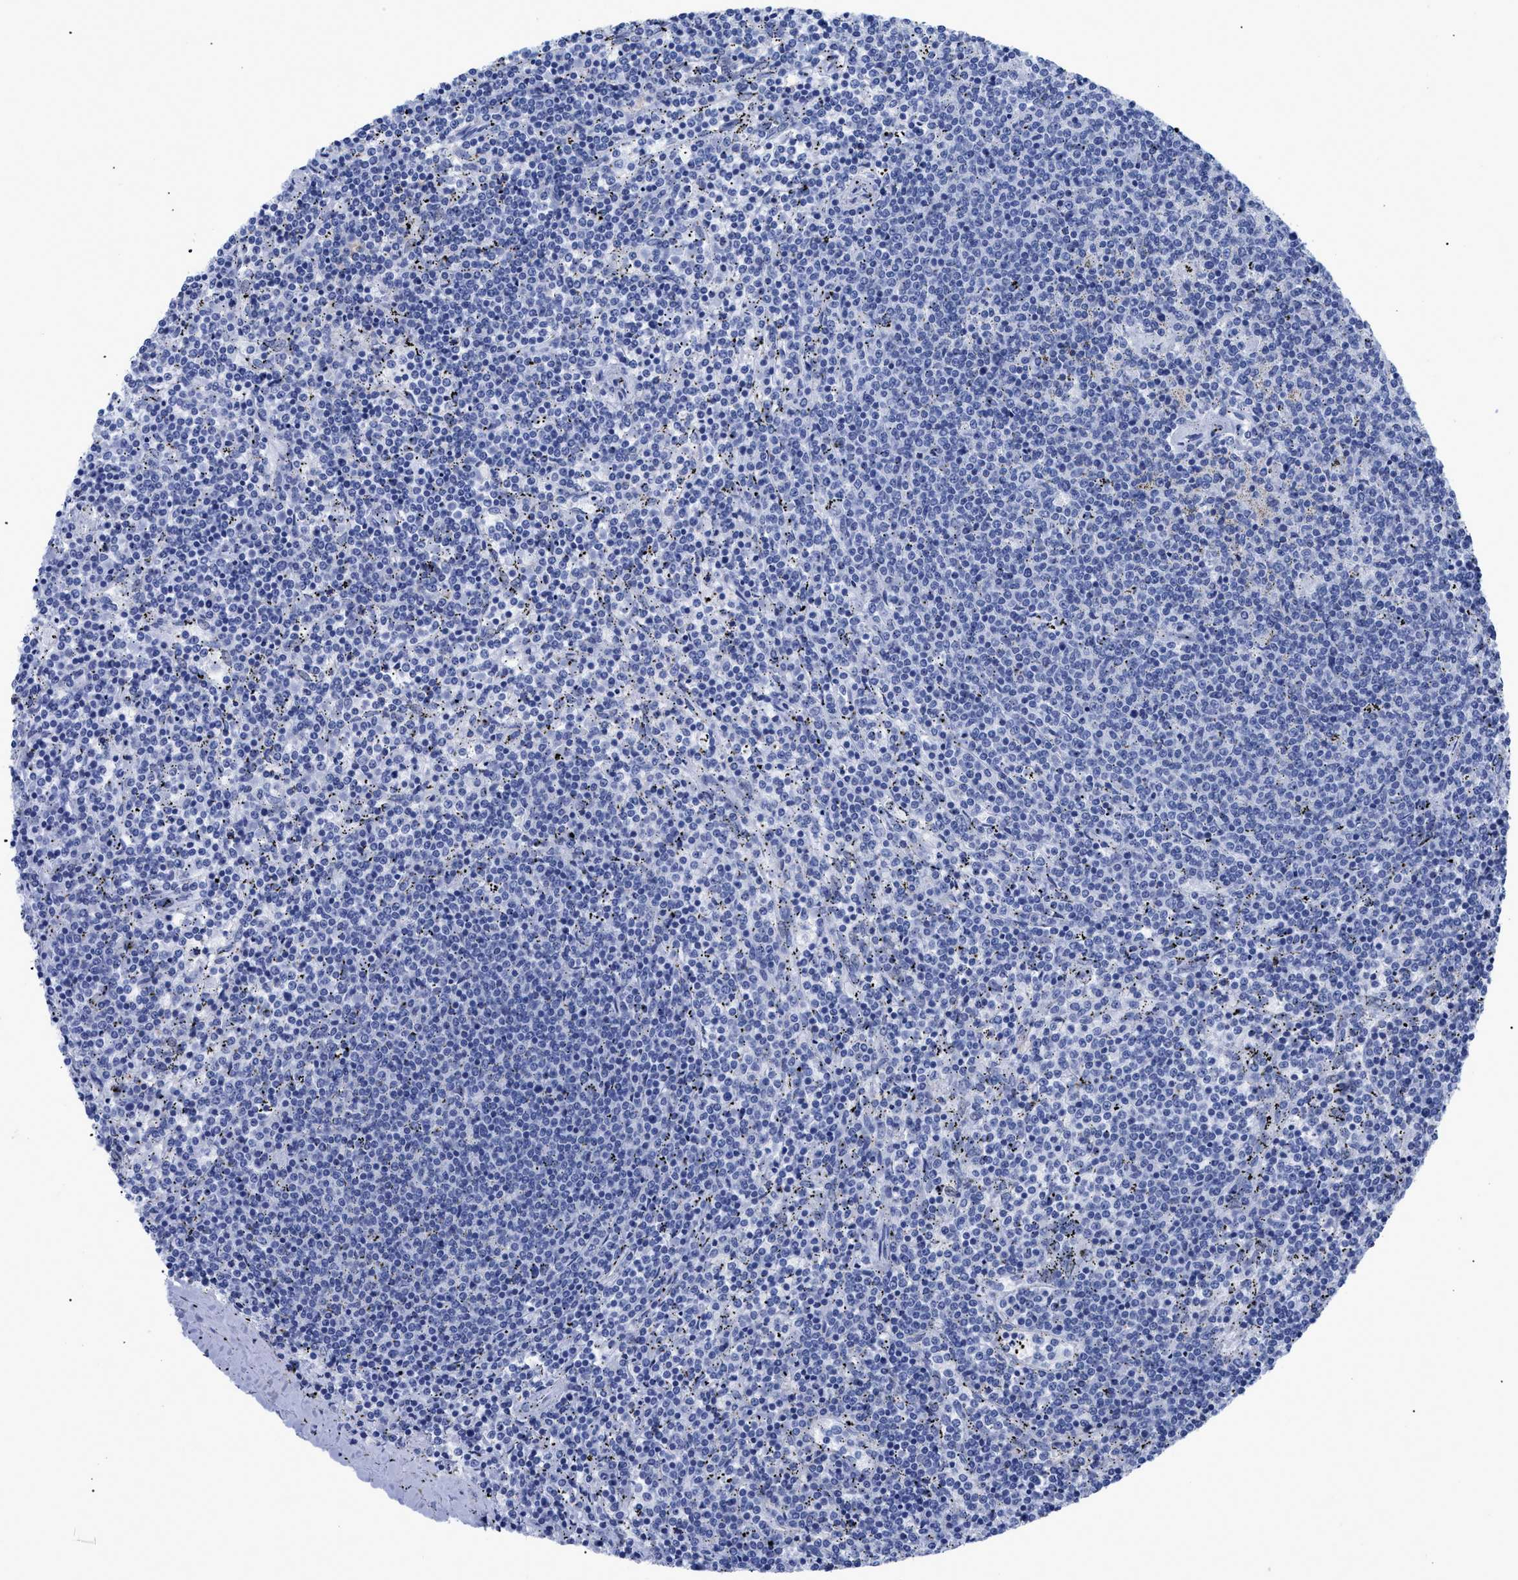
{"staining": {"intensity": "negative", "quantity": "none", "location": "none"}, "tissue": "lymphoma", "cell_type": "Tumor cells", "image_type": "cancer", "snomed": [{"axis": "morphology", "description": "Malignant lymphoma, non-Hodgkin's type, Low grade"}, {"axis": "topography", "description": "Spleen"}], "caption": "Tumor cells are negative for protein expression in human lymphoma. (DAB (3,3'-diaminobenzidine) IHC visualized using brightfield microscopy, high magnification).", "gene": "DUSP26", "patient": {"sex": "female", "age": 50}}